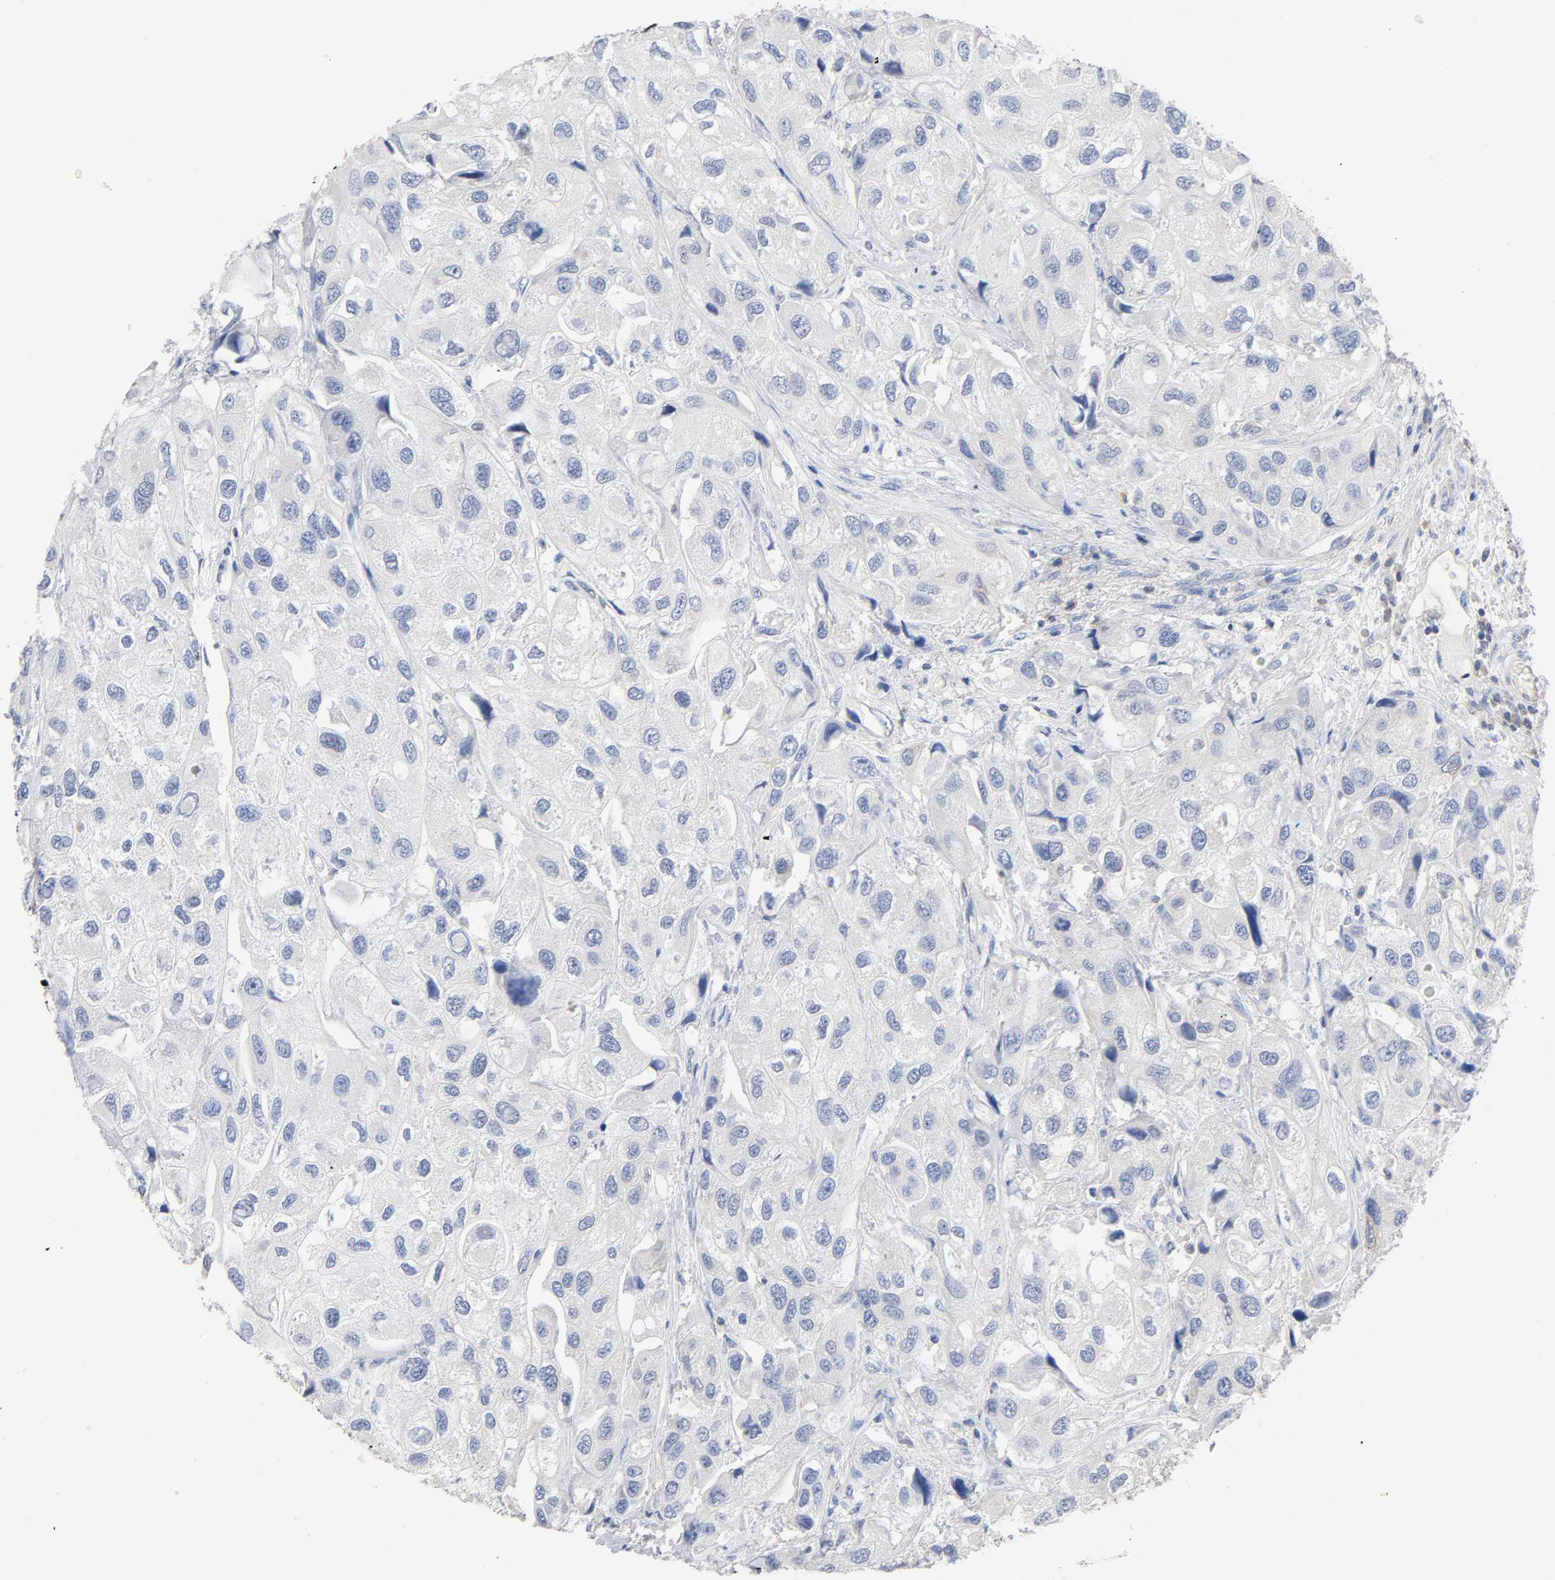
{"staining": {"intensity": "negative", "quantity": "none", "location": "none"}, "tissue": "urothelial cancer", "cell_type": "Tumor cells", "image_type": "cancer", "snomed": [{"axis": "morphology", "description": "Urothelial carcinoma, High grade"}, {"axis": "topography", "description": "Urinary bladder"}], "caption": "Urothelial cancer stained for a protein using immunohistochemistry shows no expression tumor cells.", "gene": "MALT1", "patient": {"sex": "female", "age": 64}}